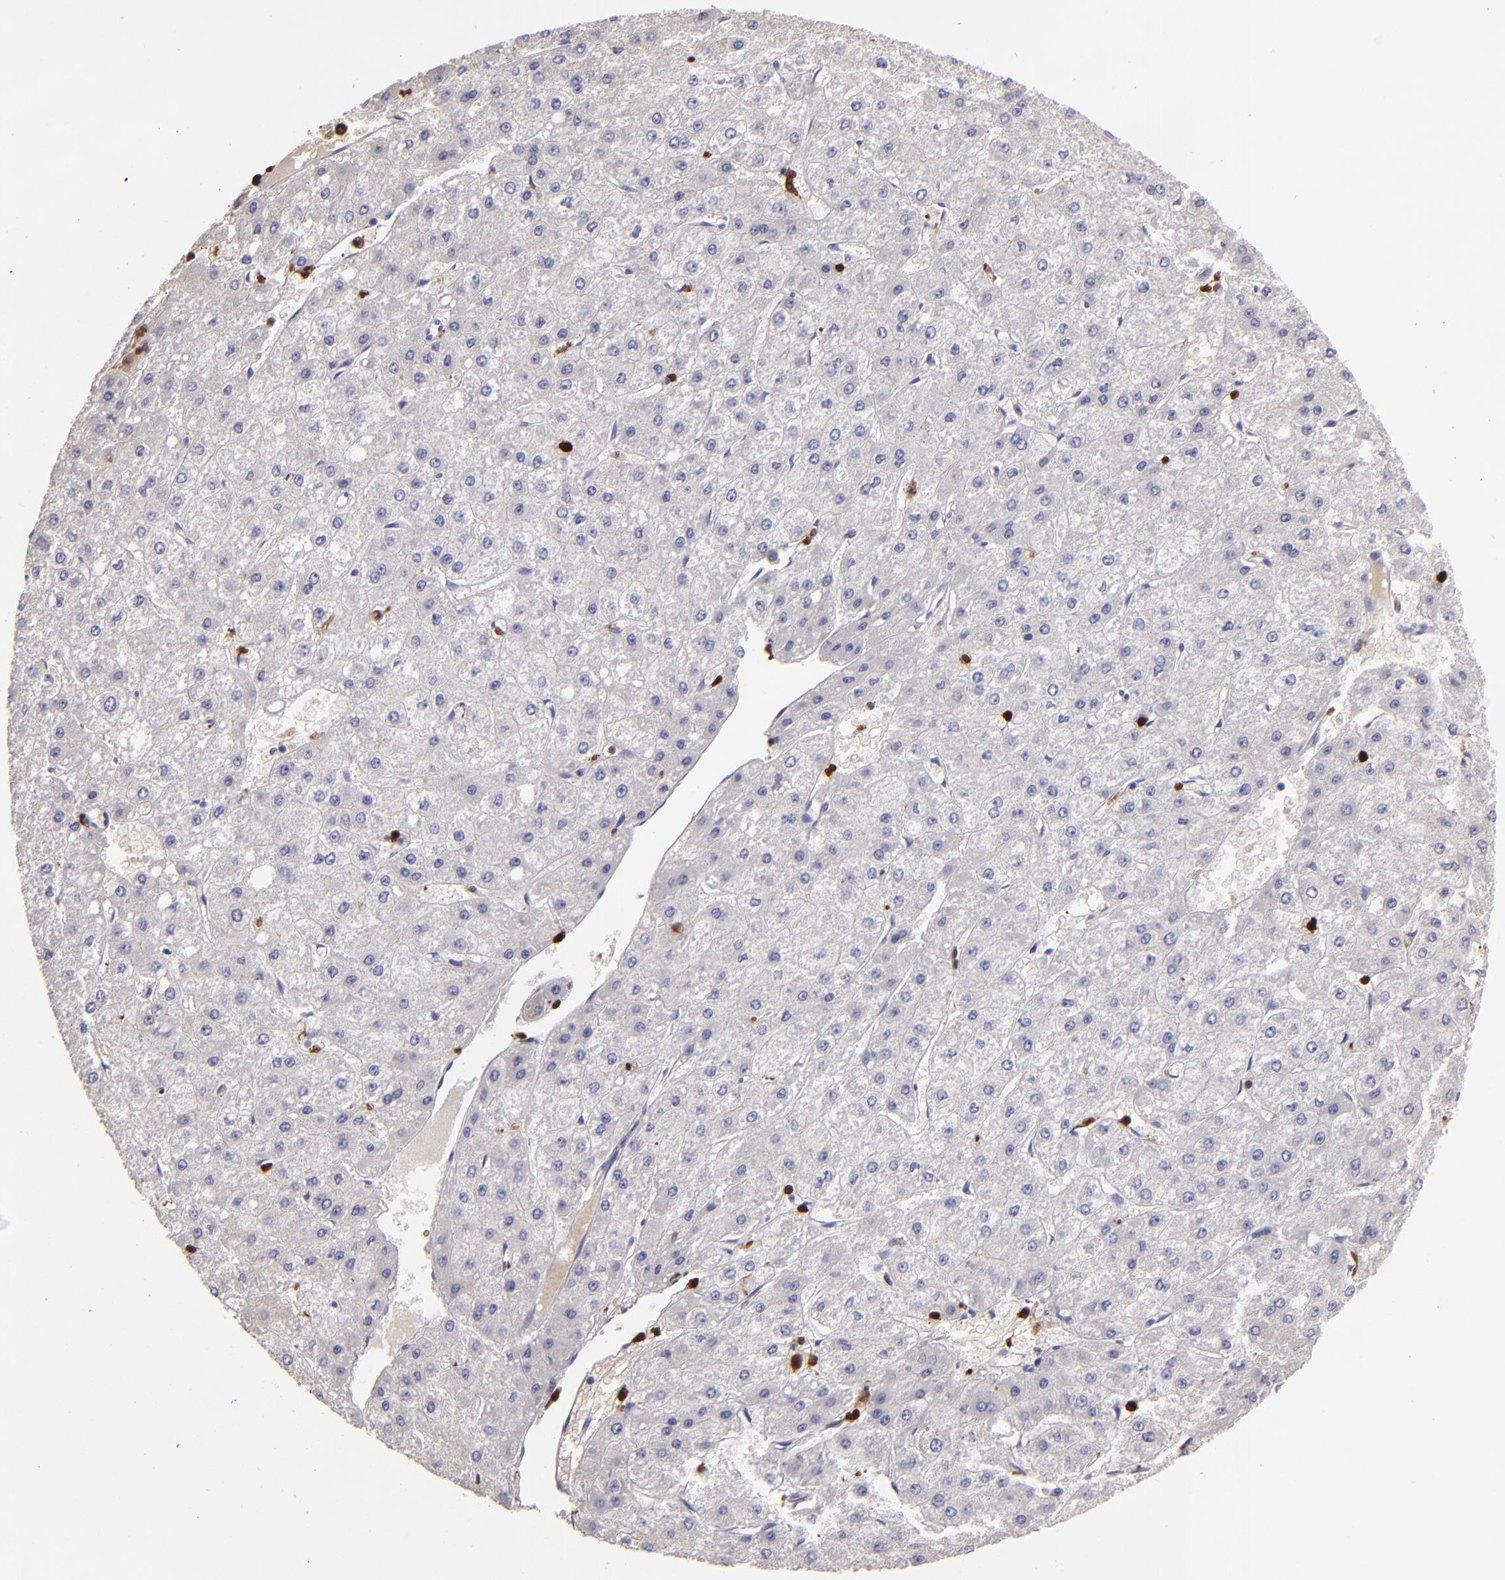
{"staining": {"intensity": "negative", "quantity": "none", "location": "none"}, "tissue": "liver cancer", "cell_type": "Tumor cells", "image_type": "cancer", "snomed": [{"axis": "morphology", "description": "Carcinoma, Hepatocellular, NOS"}, {"axis": "topography", "description": "Liver"}], "caption": "DAB (3,3'-diaminobenzidine) immunohistochemical staining of liver hepatocellular carcinoma exhibits no significant staining in tumor cells. (Immunohistochemistry, brightfield microscopy, high magnification).", "gene": "S100A4", "patient": {"sex": "female", "age": 52}}